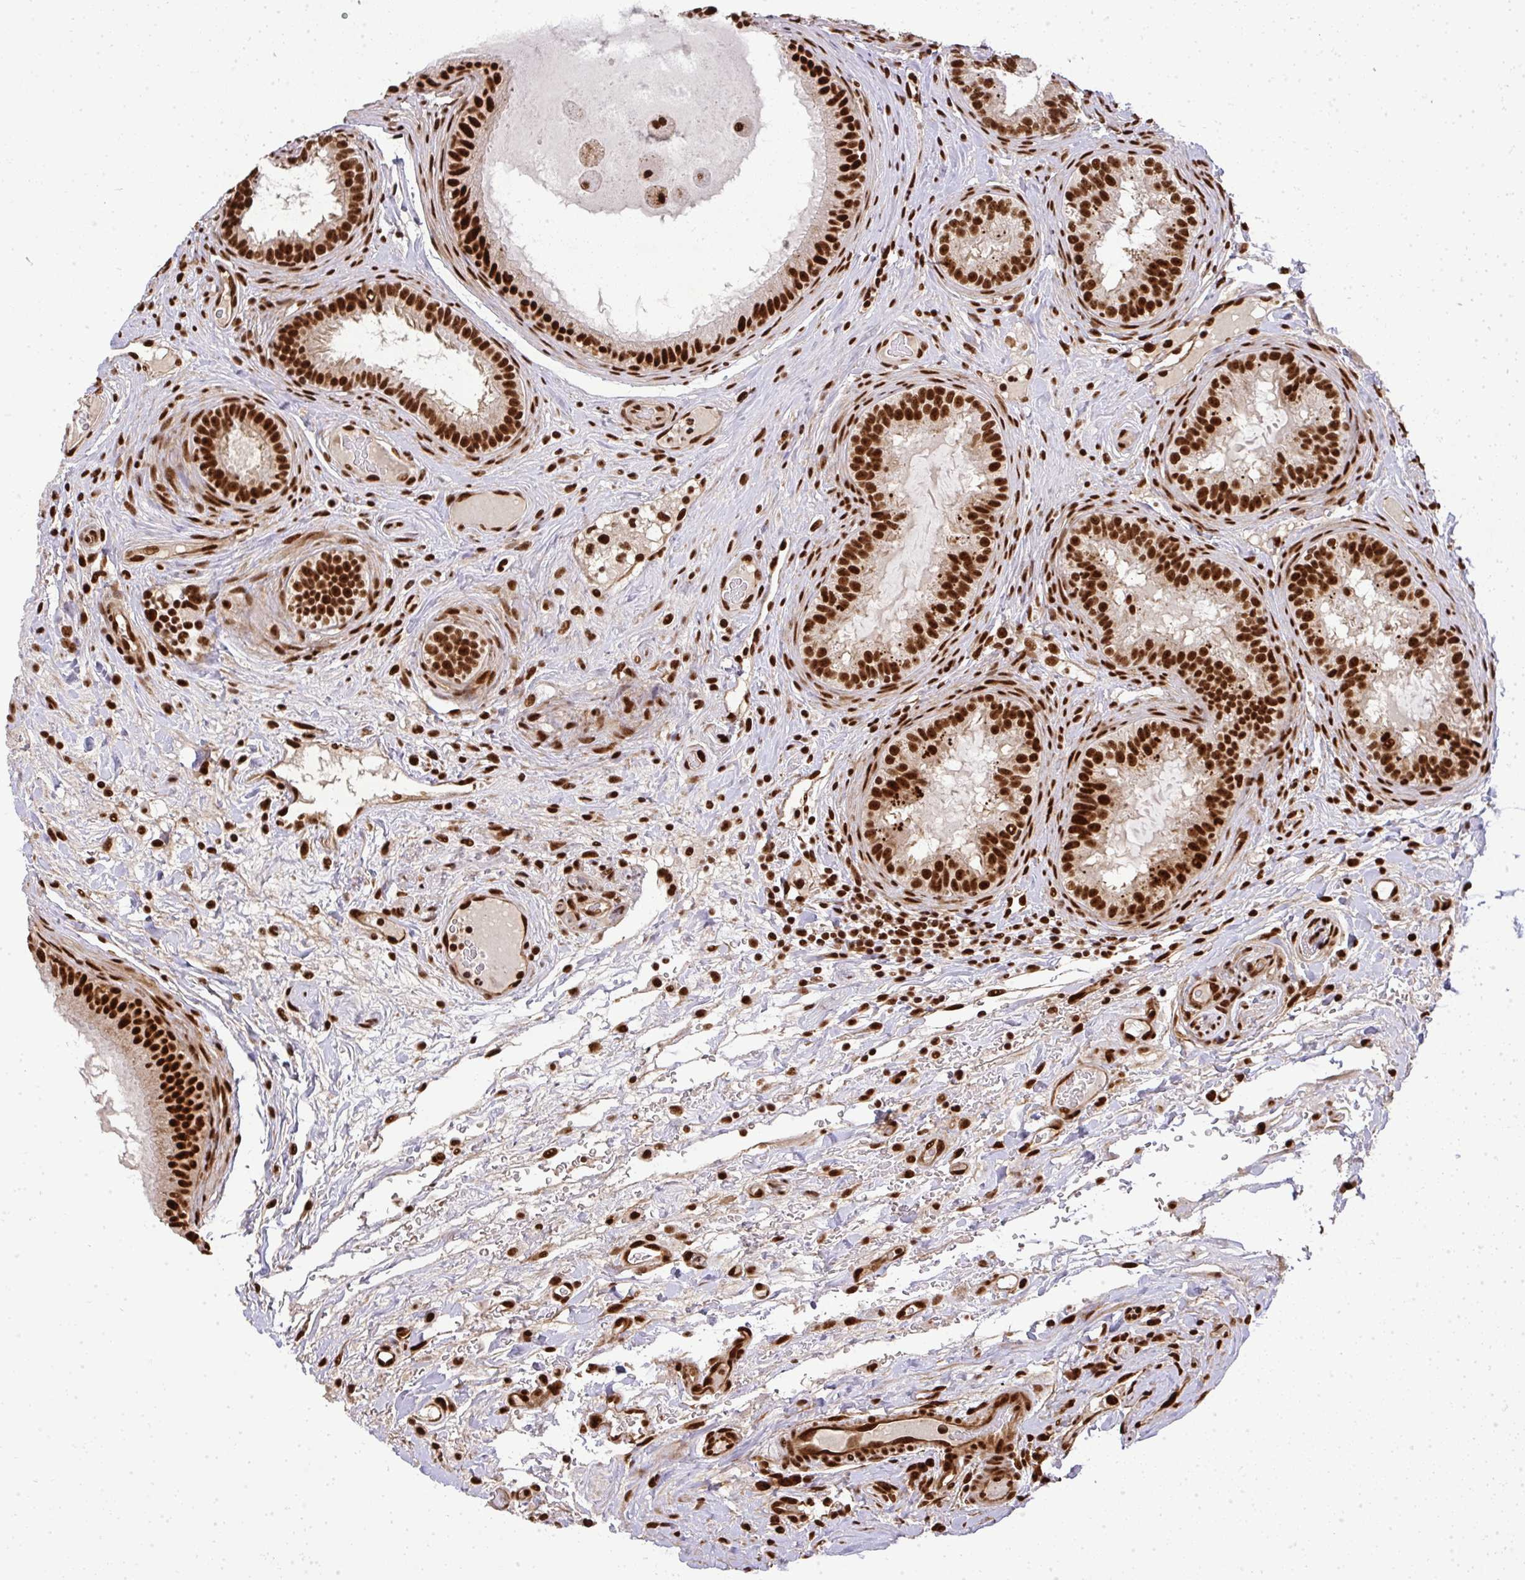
{"staining": {"intensity": "strong", "quantity": ">75%", "location": "nuclear"}, "tissue": "epididymis", "cell_type": "Glandular cells", "image_type": "normal", "snomed": [{"axis": "morphology", "description": "Normal tissue, NOS"}, {"axis": "topography", "description": "Epididymis"}], "caption": "This is an image of immunohistochemistry staining of unremarkable epididymis, which shows strong expression in the nuclear of glandular cells.", "gene": "U2AF1L4", "patient": {"sex": "male", "age": 23}}